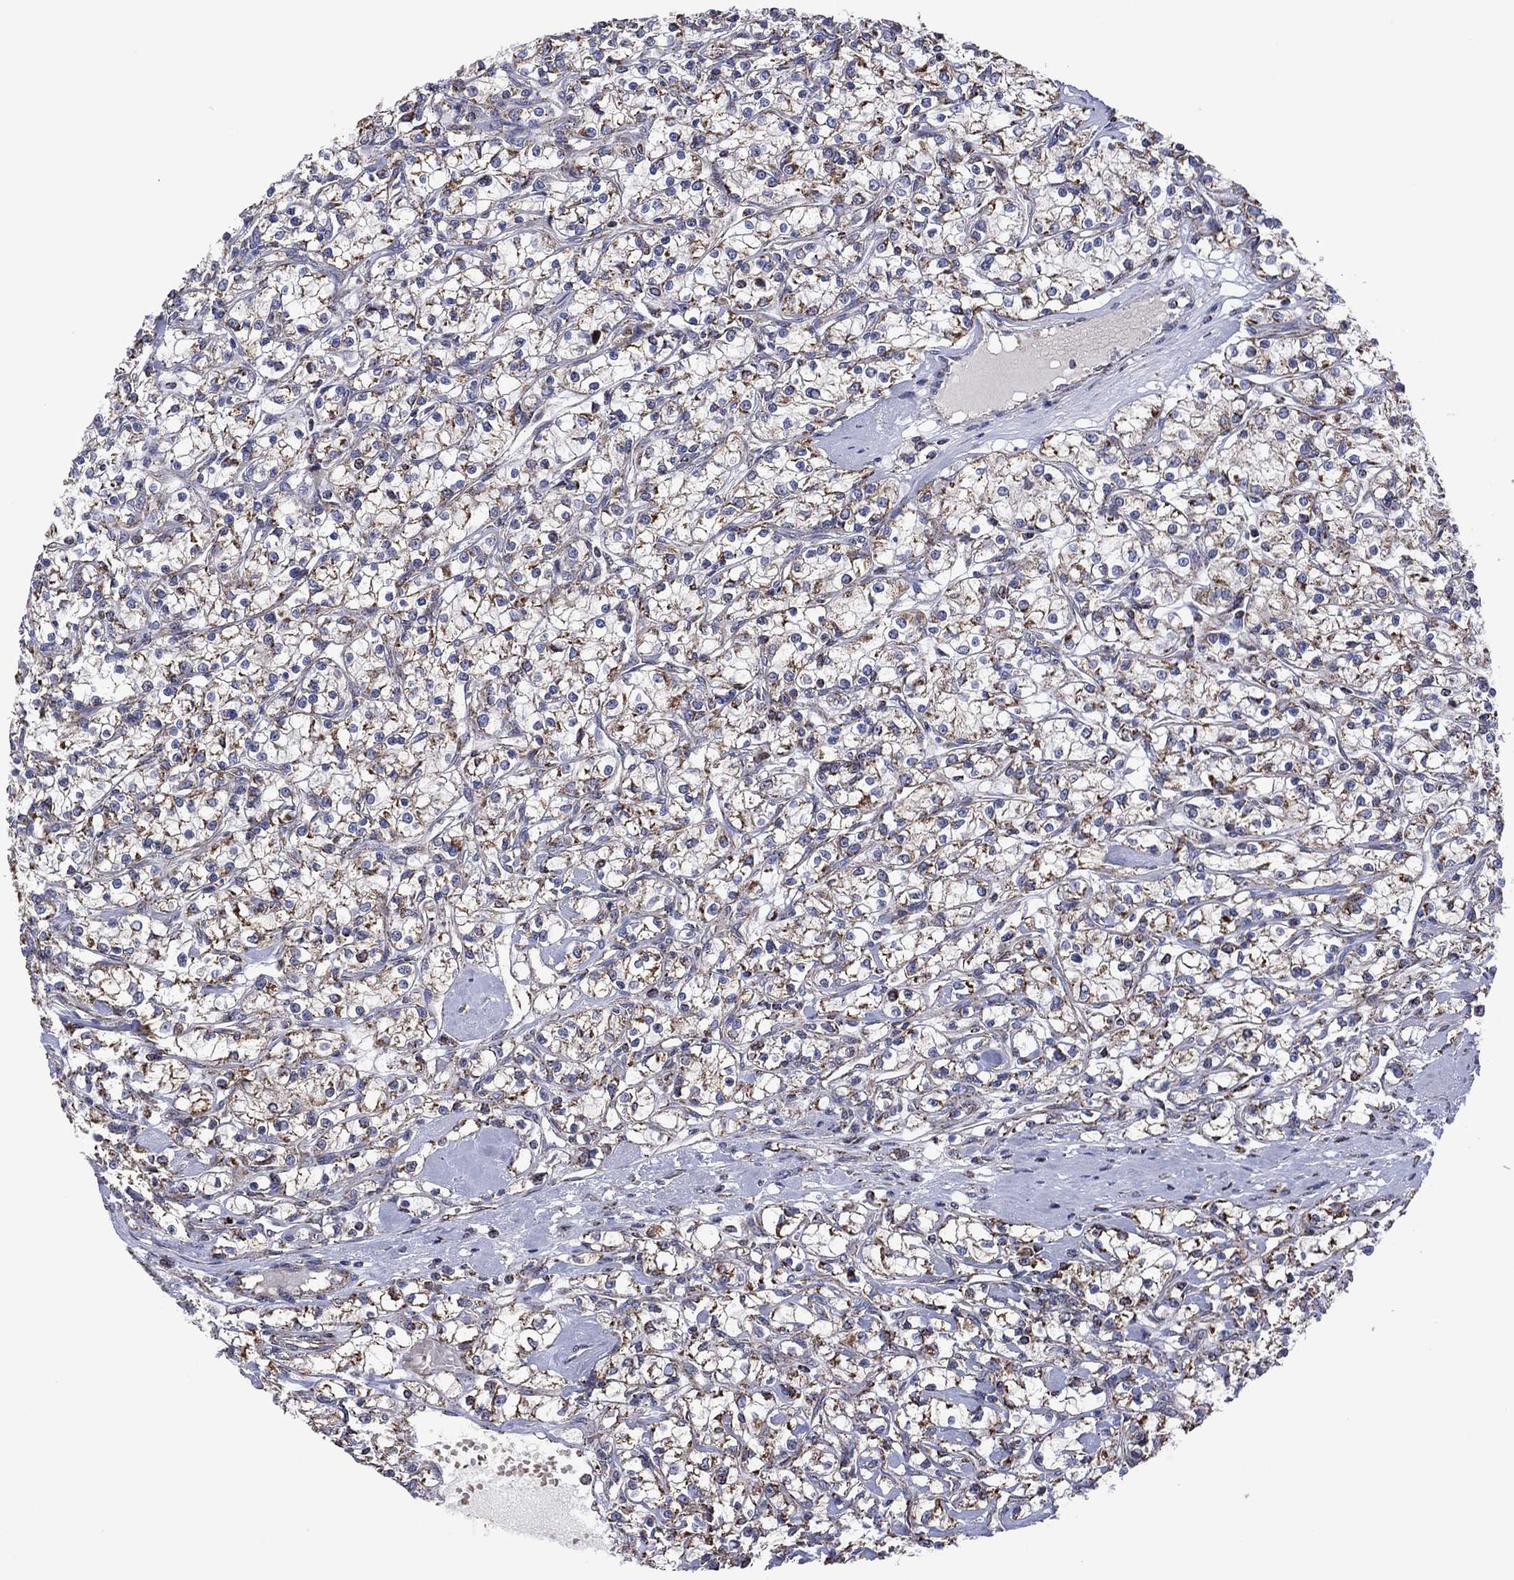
{"staining": {"intensity": "moderate", "quantity": "25%-75%", "location": "cytoplasmic/membranous"}, "tissue": "renal cancer", "cell_type": "Tumor cells", "image_type": "cancer", "snomed": [{"axis": "morphology", "description": "Adenocarcinoma, NOS"}, {"axis": "topography", "description": "Kidney"}], "caption": "Immunohistochemistry (IHC) (DAB) staining of human renal cancer exhibits moderate cytoplasmic/membranous protein staining in approximately 25%-75% of tumor cells. The protein is stained brown, and the nuclei are stained in blue (DAB IHC with brightfield microscopy, high magnification).", "gene": "PIDD1", "patient": {"sex": "female", "age": 59}}